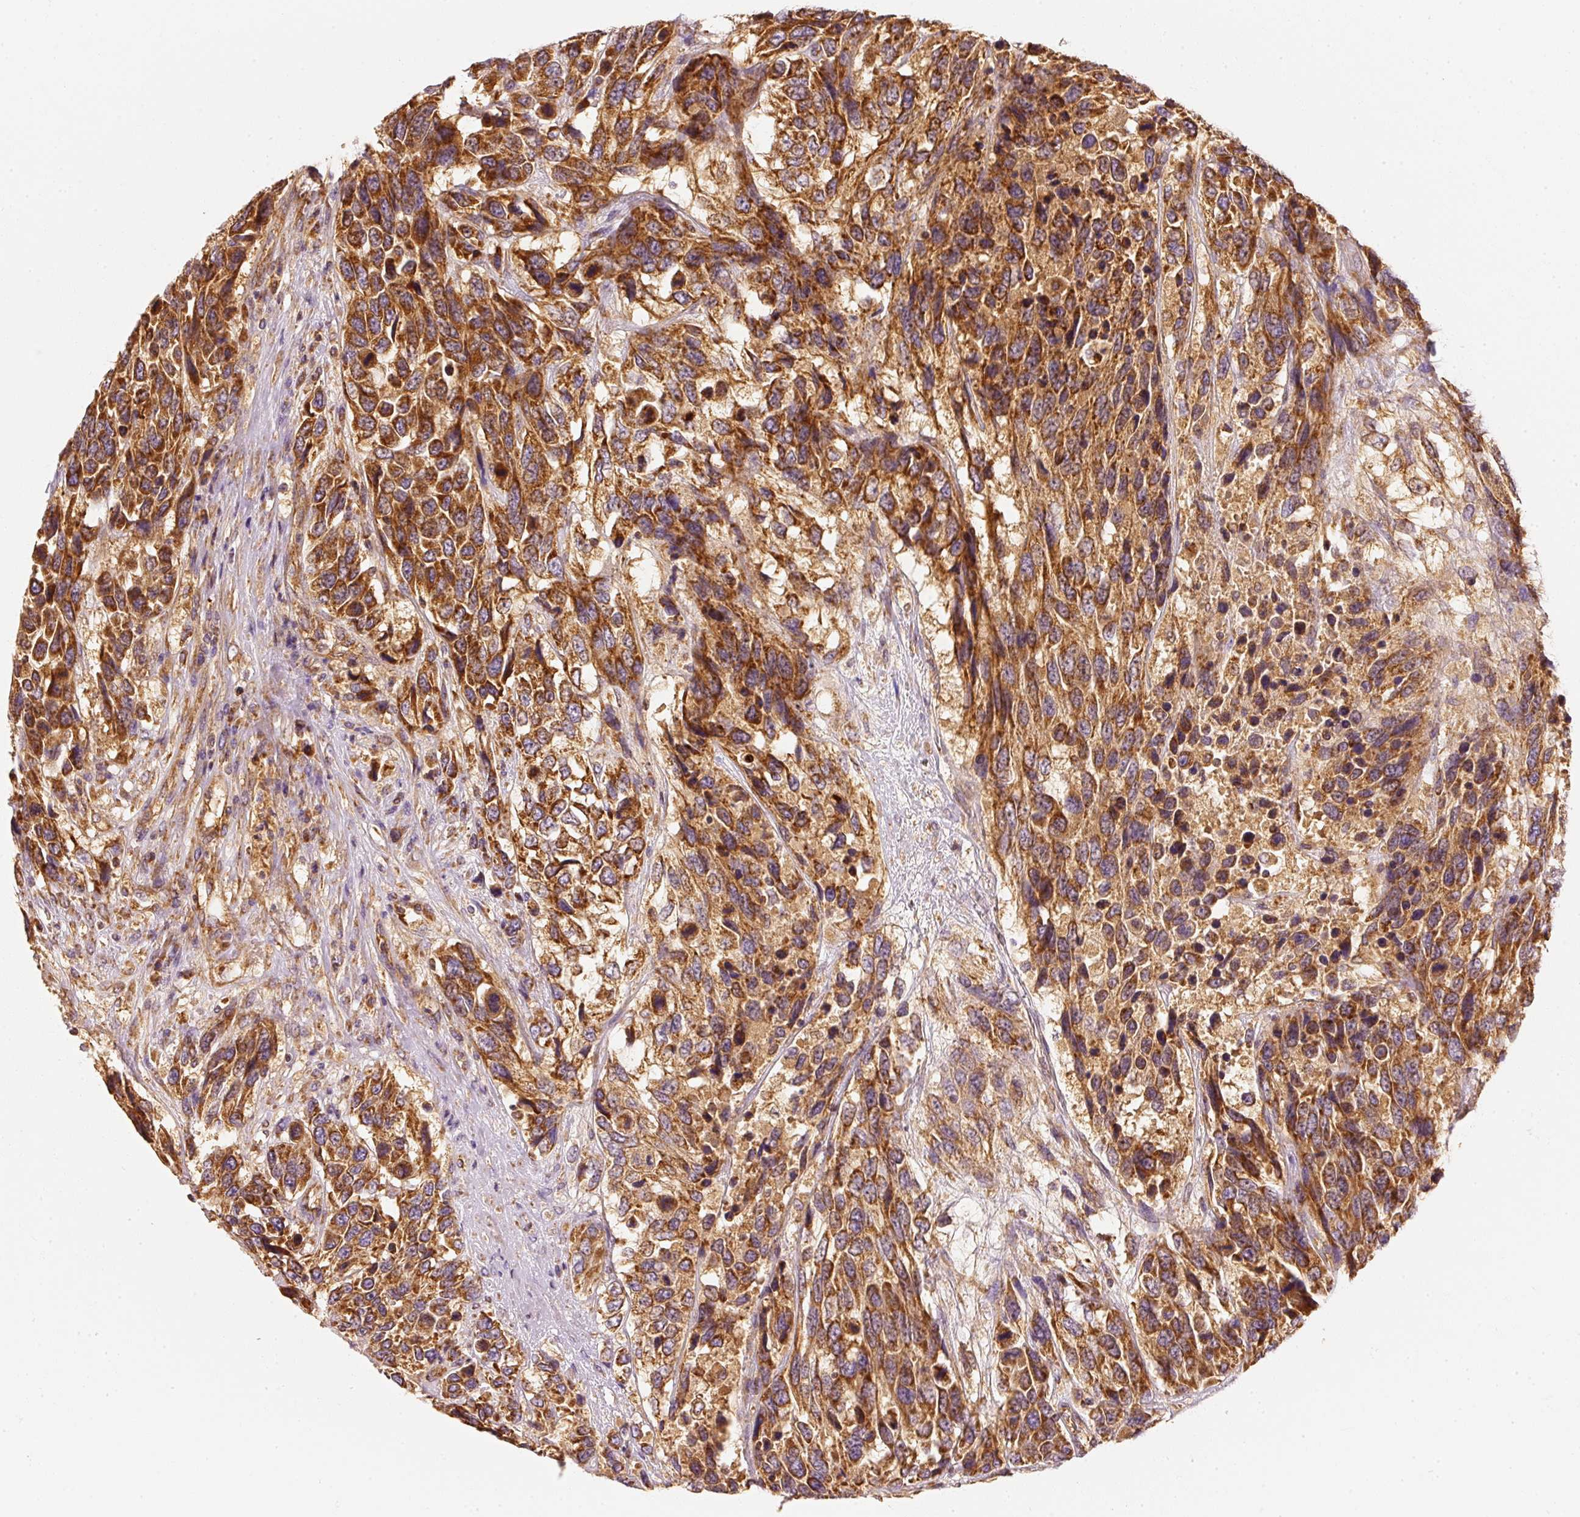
{"staining": {"intensity": "strong", "quantity": ">75%", "location": "cytoplasmic/membranous"}, "tissue": "urothelial cancer", "cell_type": "Tumor cells", "image_type": "cancer", "snomed": [{"axis": "morphology", "description": "Urothelial carcinoma, High grade"}, {"axis": "topography", "description": "Urinary bladder"}], "caption": "Urothelial cancer stained for a protein reveals strong cytoplasmic/membranous positivity in tumor cells.", "gene": "TOMM40", "patient": {"sex": "female", "age": 70}}